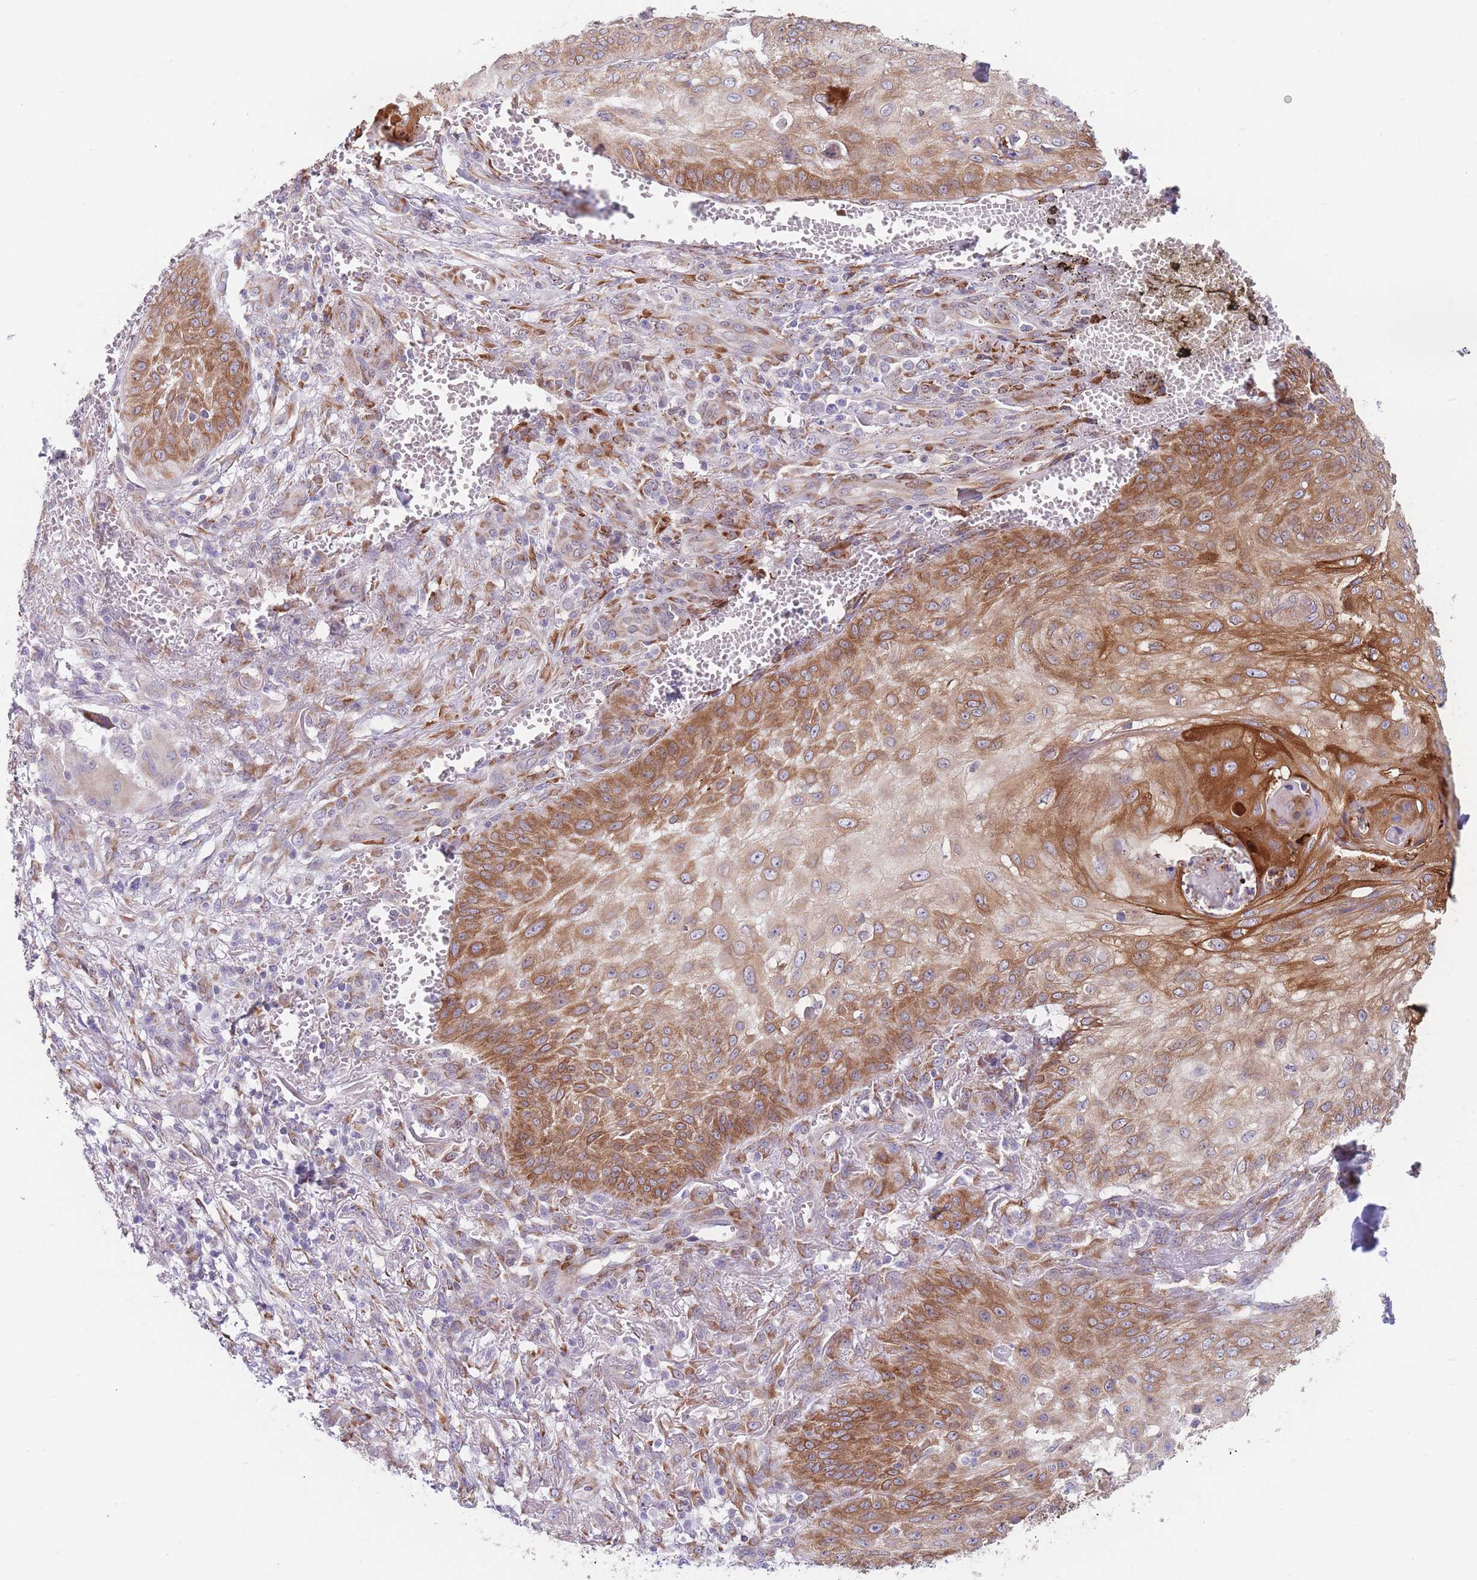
{"staining": {"intensity": "strong", "quantity": ">75%", "location": "cytoplasmic/membranous"}, "tissue": "skin cancer", "cell_type": "Tumor cells", "image_type": "cancer", "snomed": [{"axis": "morphology", "description": "Squamous cell carcinoma, NOS"}, {"axis": "topography", "description": "Skin"}], "caption": "Tumor cells demonstrate high levels of strong cytoplasmic/membranous staining in about >75% of cells in squamous cell carcinoma (skin).", "gene": "AK9", "patient": {"sex": "male", "age": 70}}